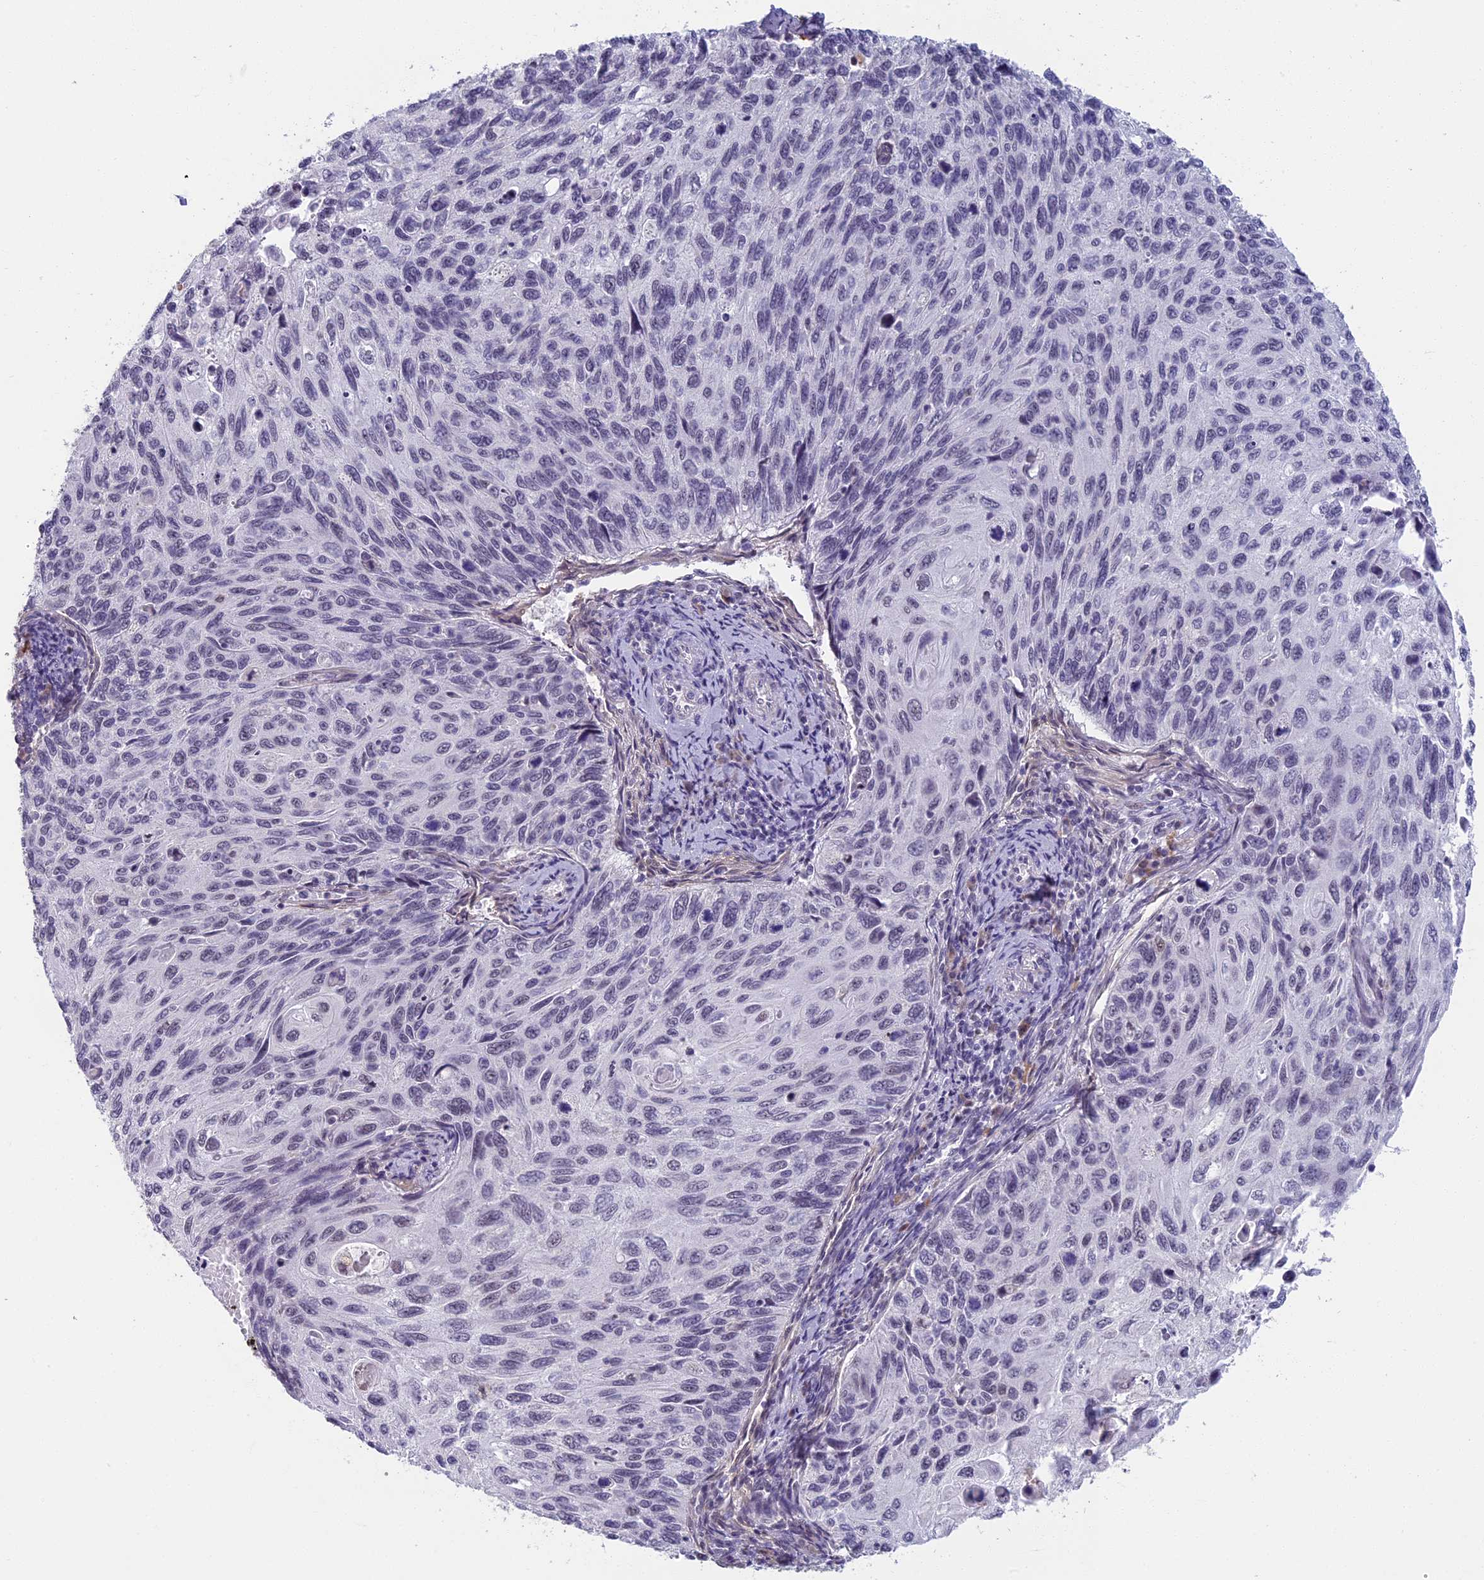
{"staining": {"intensity": "negative", "quantity": "none", "location": "none"}, "tissue": "cervical cancer", "cell_type": "Tumor cells", "image_type": "cancer", "snomed": [{"axis": "morphology", "description": "Squamous cell carcinoma, NOS"}, {"axis": "topography", "description": "Cervix"}], "caption": "The immunohistochemistry micrograph has no significant positivity in tumor cells of cervical cancer (squamous cell carcinoma) tissue.", "gene": "MORF4L1", "patient": {"sex": "female", "age": 70}}